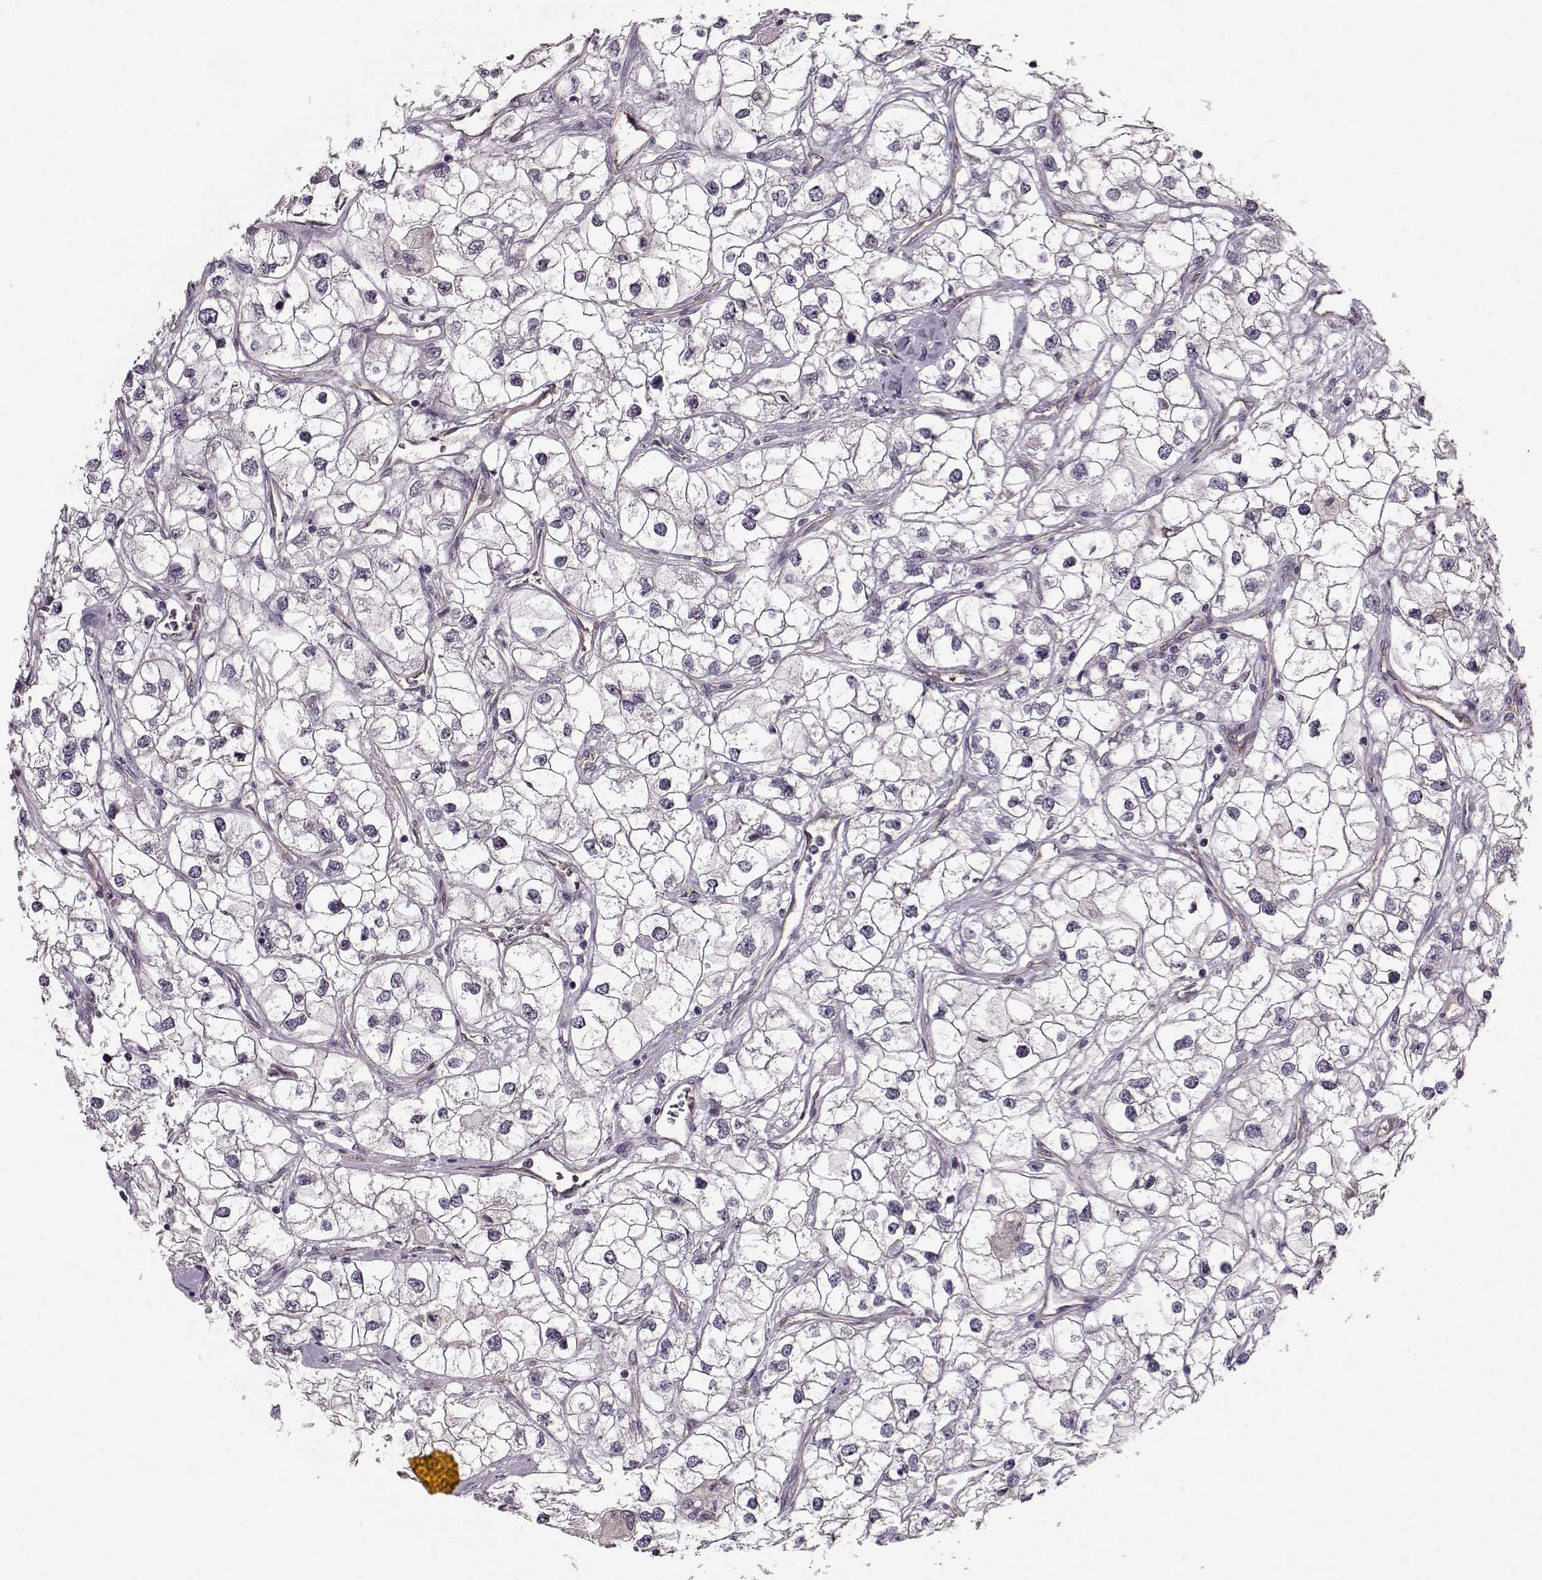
{"staining": {"intensity": "negative", "quantity": "none", "location": "none"}, "tissue": "renal cancer", "cell_type": "Tumor cells", "image_type": "cancer", "snomed": [{"axis": "morphology", "description": "Adenocarcinoma, NOS"}, {"axis": "topography", "description": "Kidney"}], "caption": "Tumor cells show no significant staining in renal cancer (adenocarcinoma). The staining is performed using DAB (3,3'-diaminobenzidine) brown chromogen with nuclei counter-stained in using hematoxylin.", "gene": "ACOT11", "patient": {"sex": "male", "age": 59}}